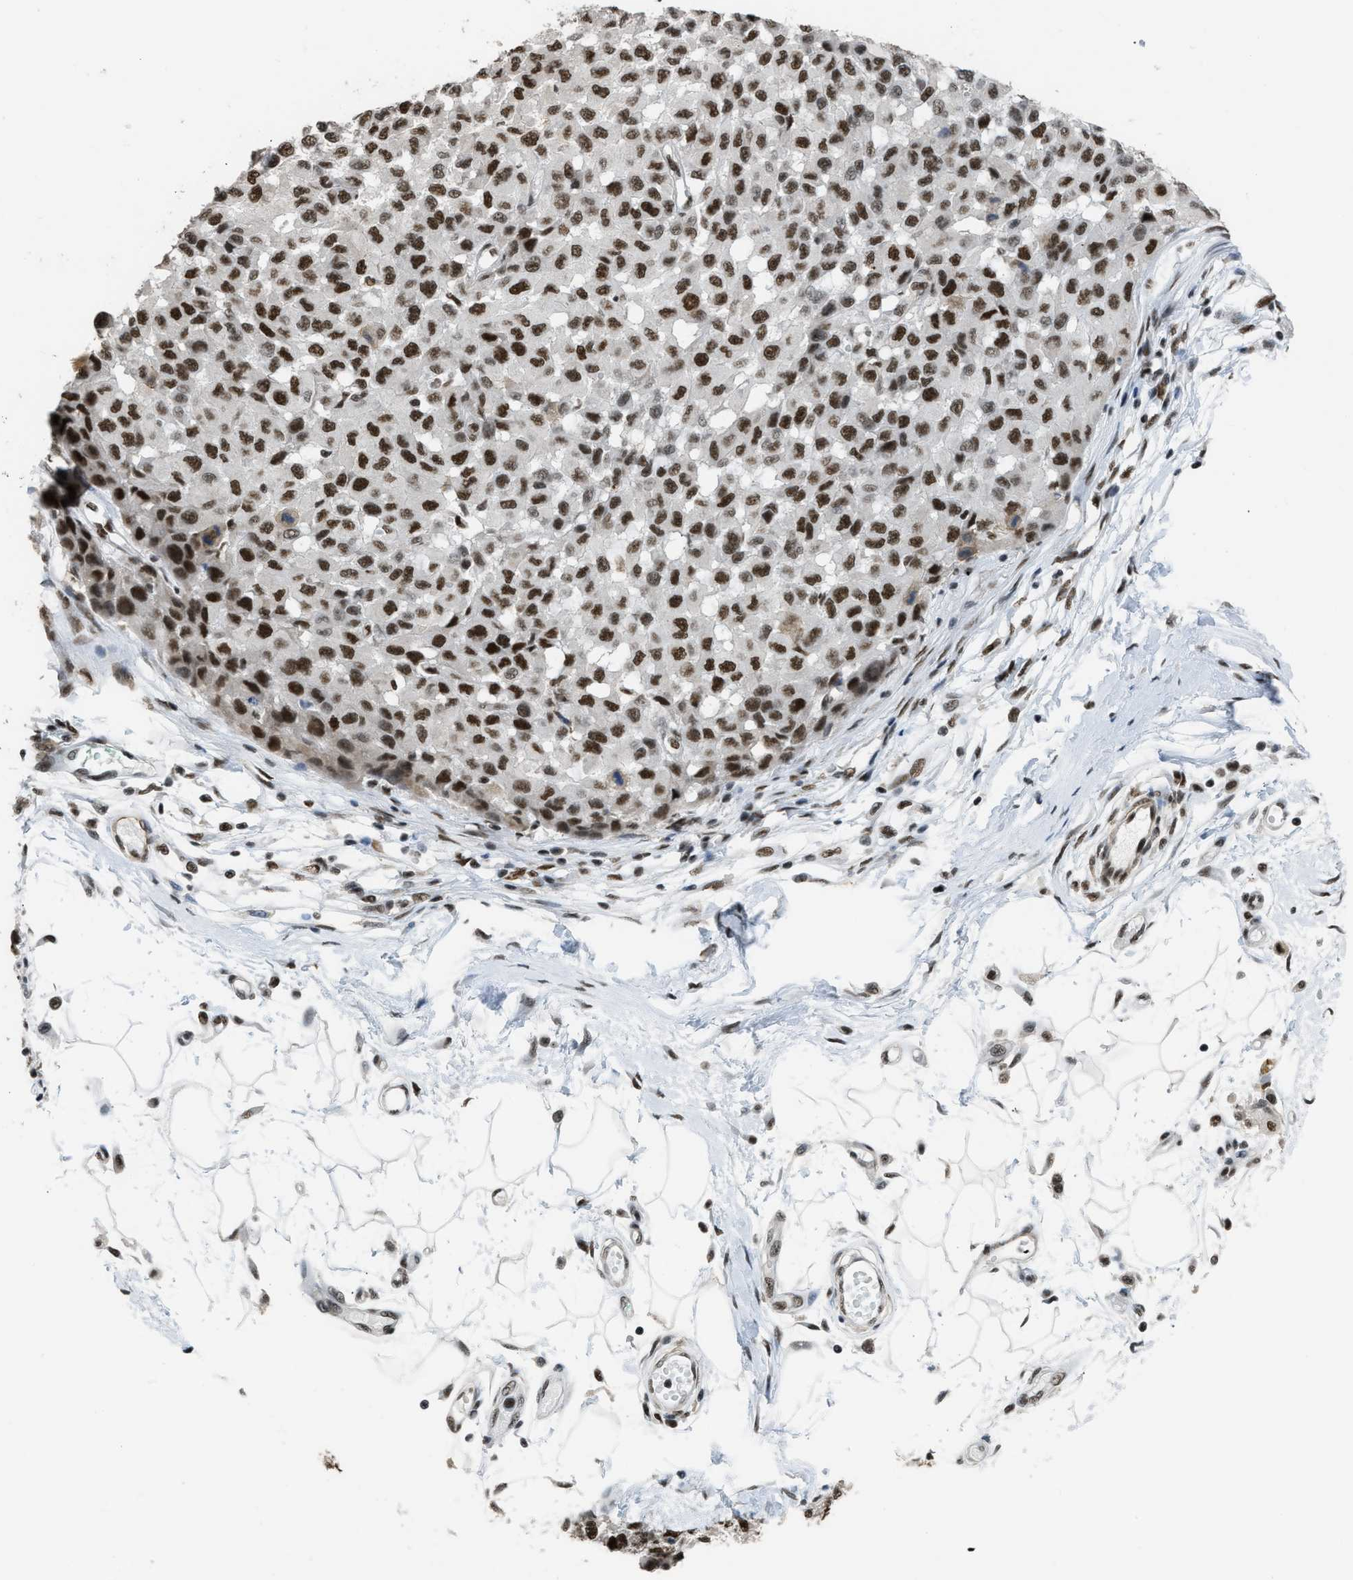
{"staining": {"intensity": "strong", "quantity": ">75%", "location": "nuclear"}, "tissue": "melanoma", "cell_type": "Tumor cells", "image_type": "cancer", "snomed": [{"axis": "morphology", "description": "Malignant melanoma, NOS"}, {"axis": "topography", "description": "Skin"}], "caption": "Malignant melanoma stained for a protein reveals strong nuclear positivity in tumor cells.", "gene": "SCAF4", "patient": {"sex": "male", "age": 62}}